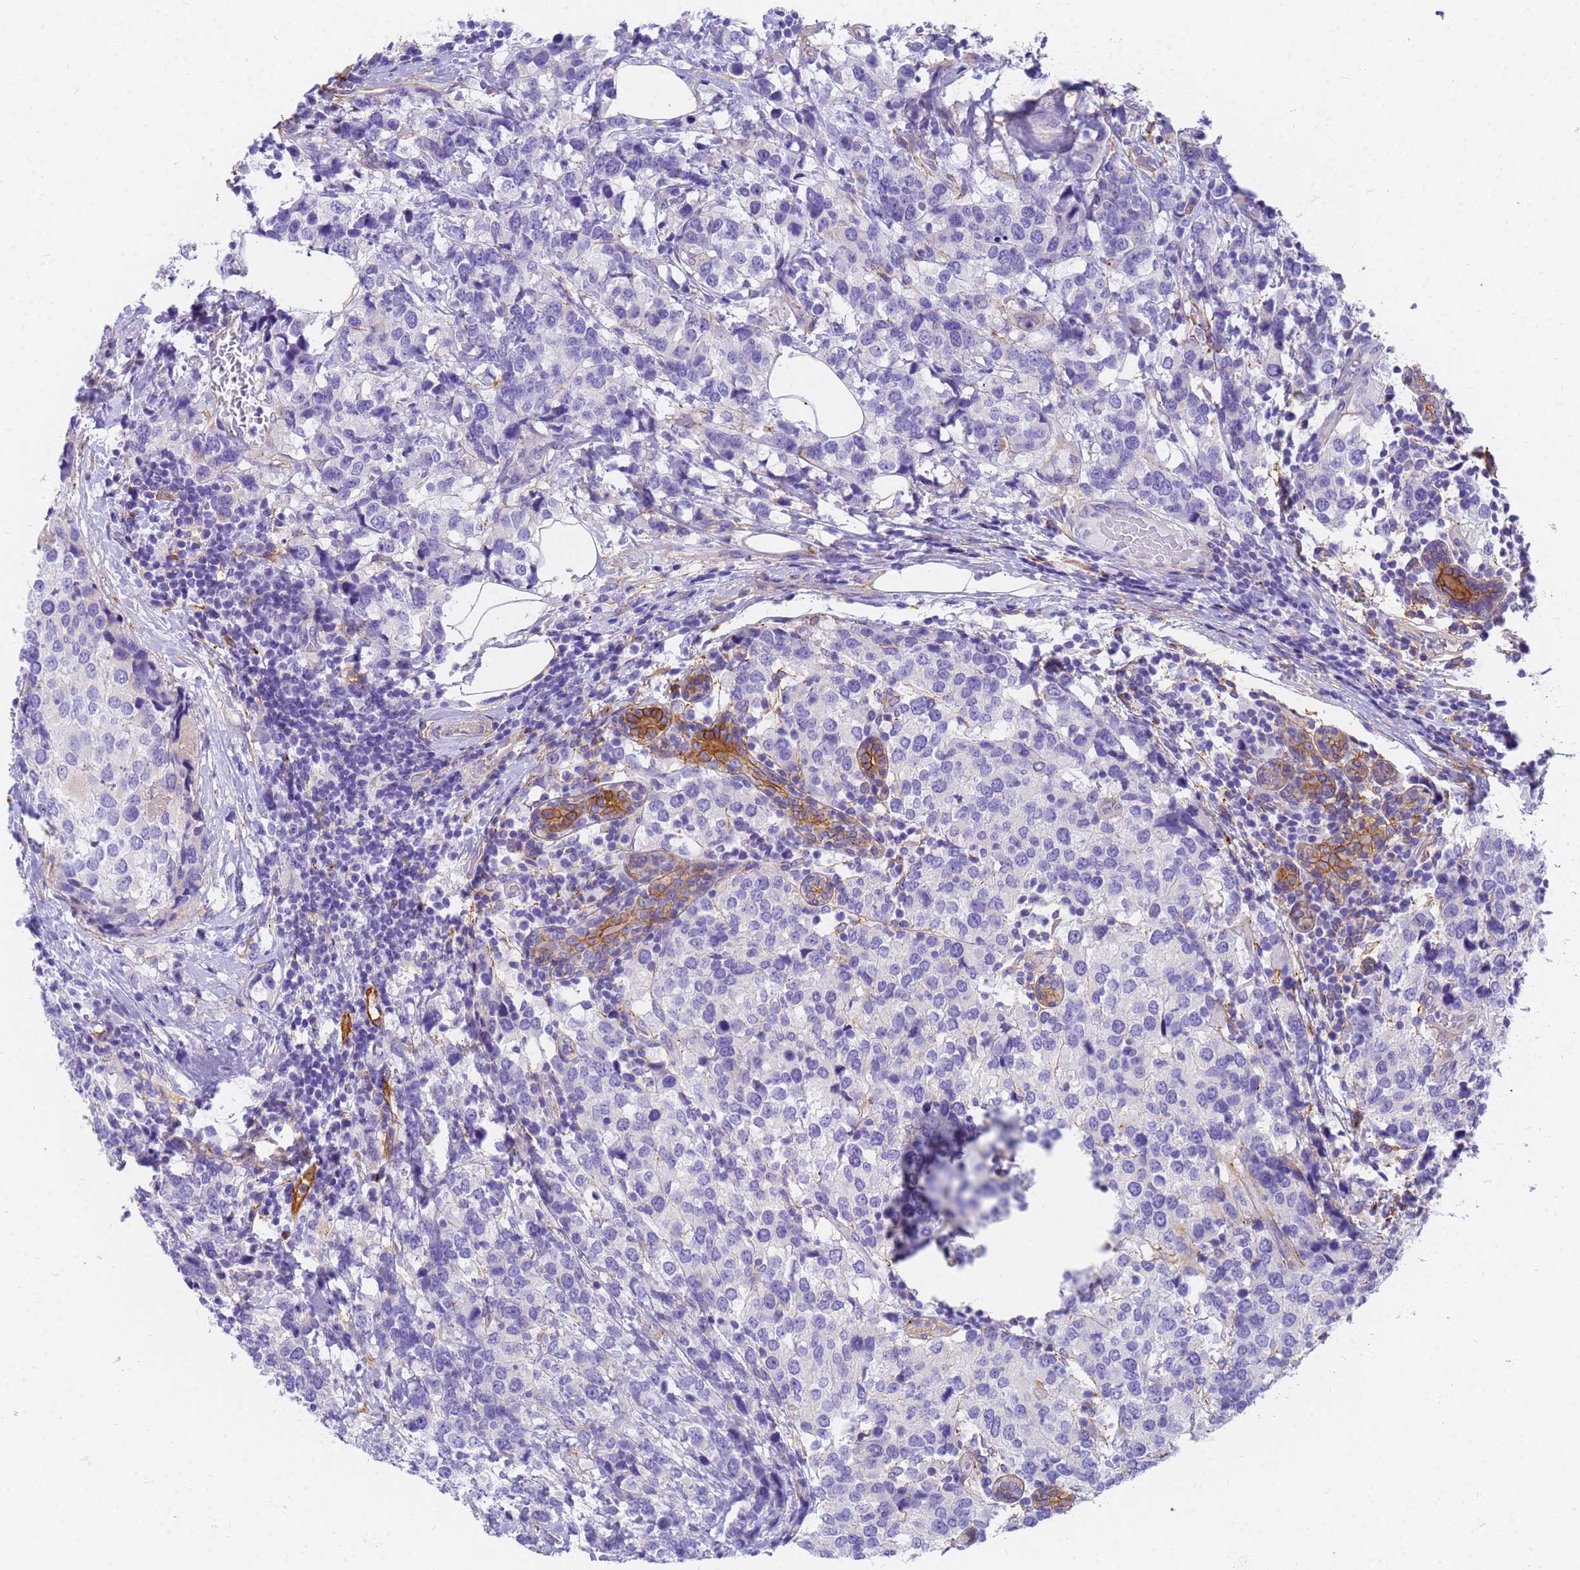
{"staining": {"intensity": "negative", "quantity": "none", "location": "none"}, "tissue": "breast cancer", "cell_type": "Tumor cells", "image_type": "cancer", "snomed": [{"axis": "morphology", "description": "Lobular carcinoma"}, {"axis": "topography", "description": "Breast"}], "caption": "This is an immunohistochemistry photomicrograph of human breast cancer. There is no positivity in tumor cells.", "gene": "MVB12A", "patient": {"sex": "female", "age": 59}}